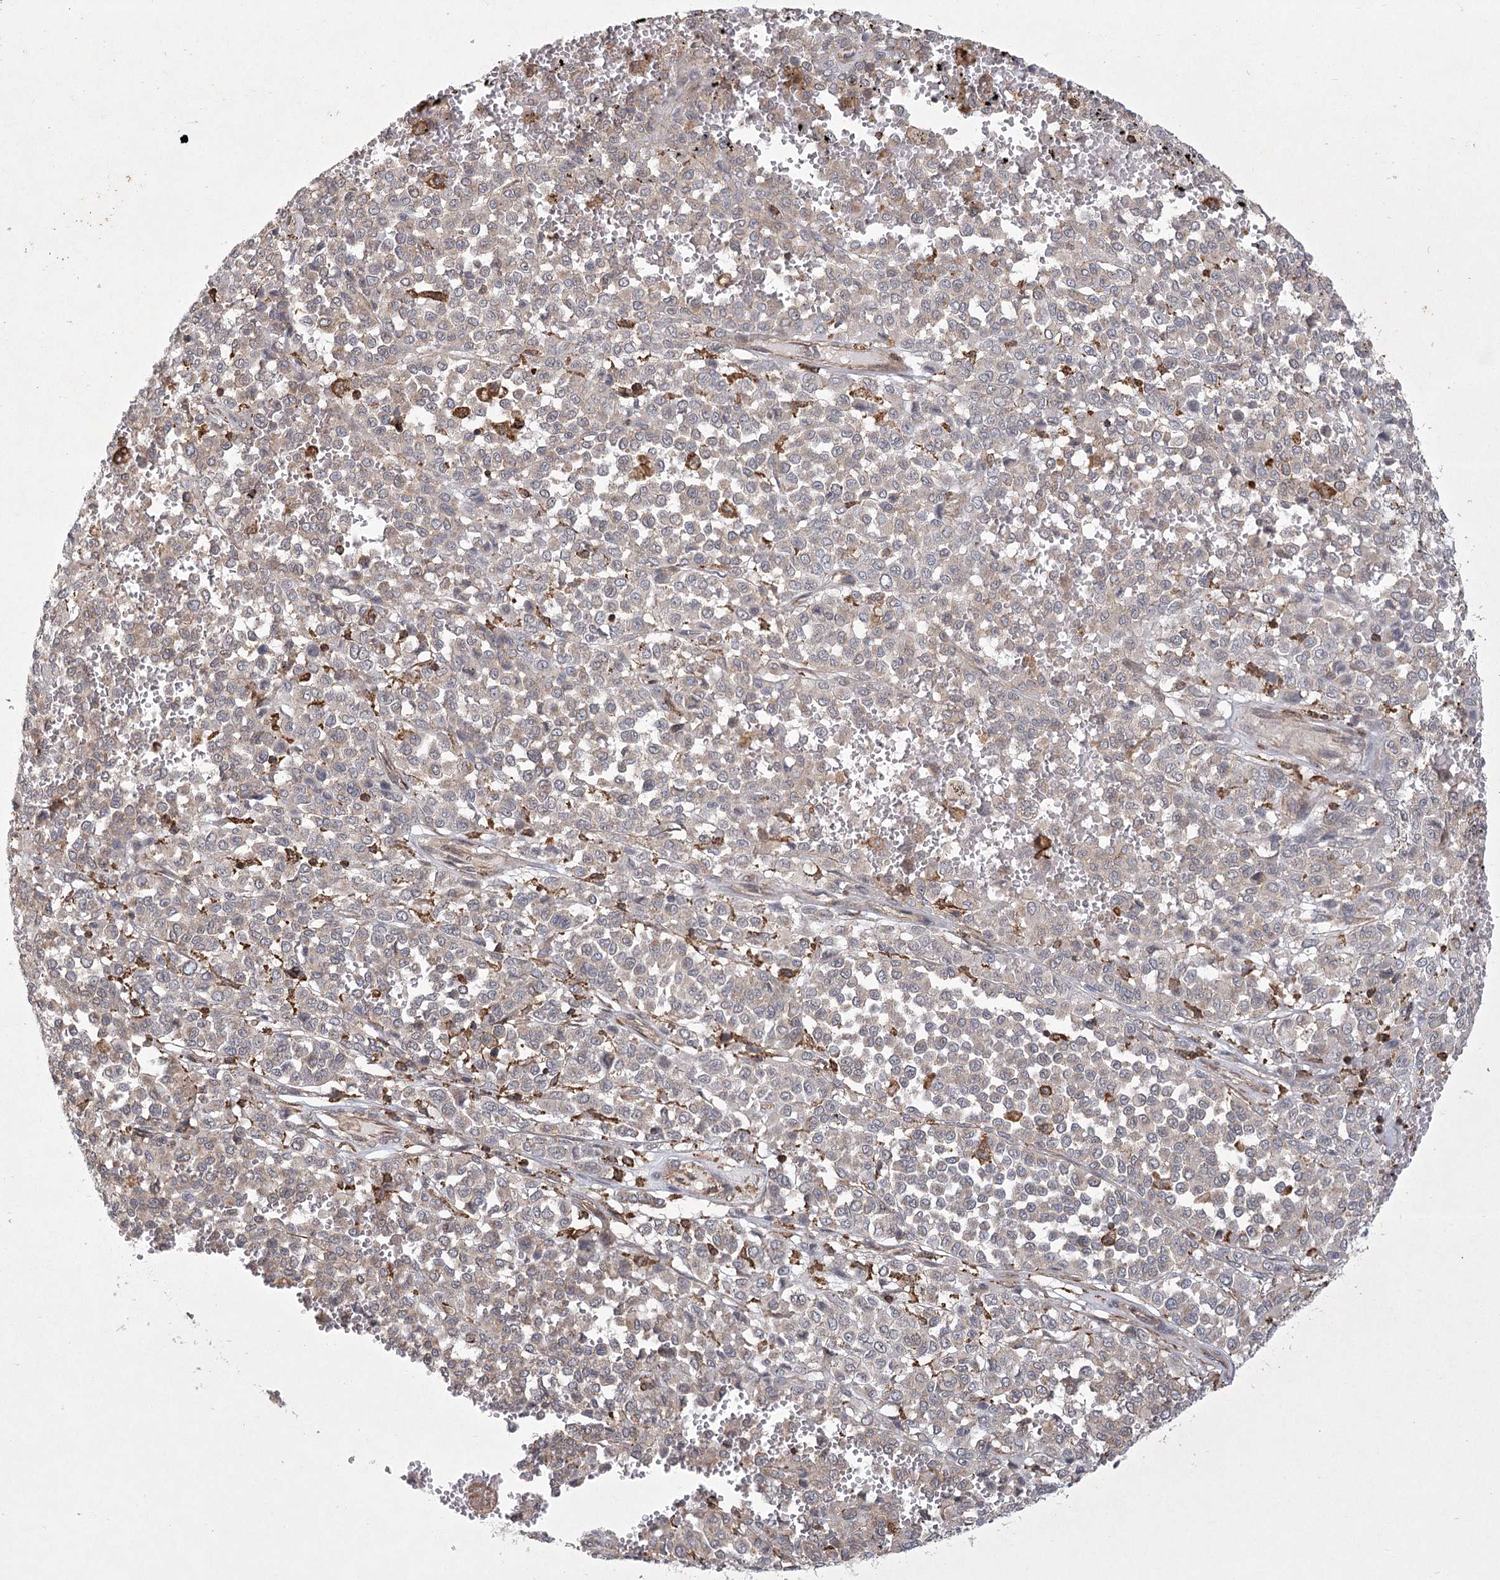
{"staining": {"intensity": "negative", "quantity": "none", "location": "none"}, "tissue": "melanoma", "cell_type": "Tumor cells", "image_type": "cancer", "snomed": [{"axis": "morphology", "description": "Malignant melanoma, Metastatic site"}, {"axis": "topography", "description": "Pancreas"}], "caption": "Micrograph shows no significant protein staining in tumor cells of melanoma. (DAB immunohistochemistry (IHC), high magnification).", "gene": "MEPE", "patient": {"sex": "female", "age": 30}}